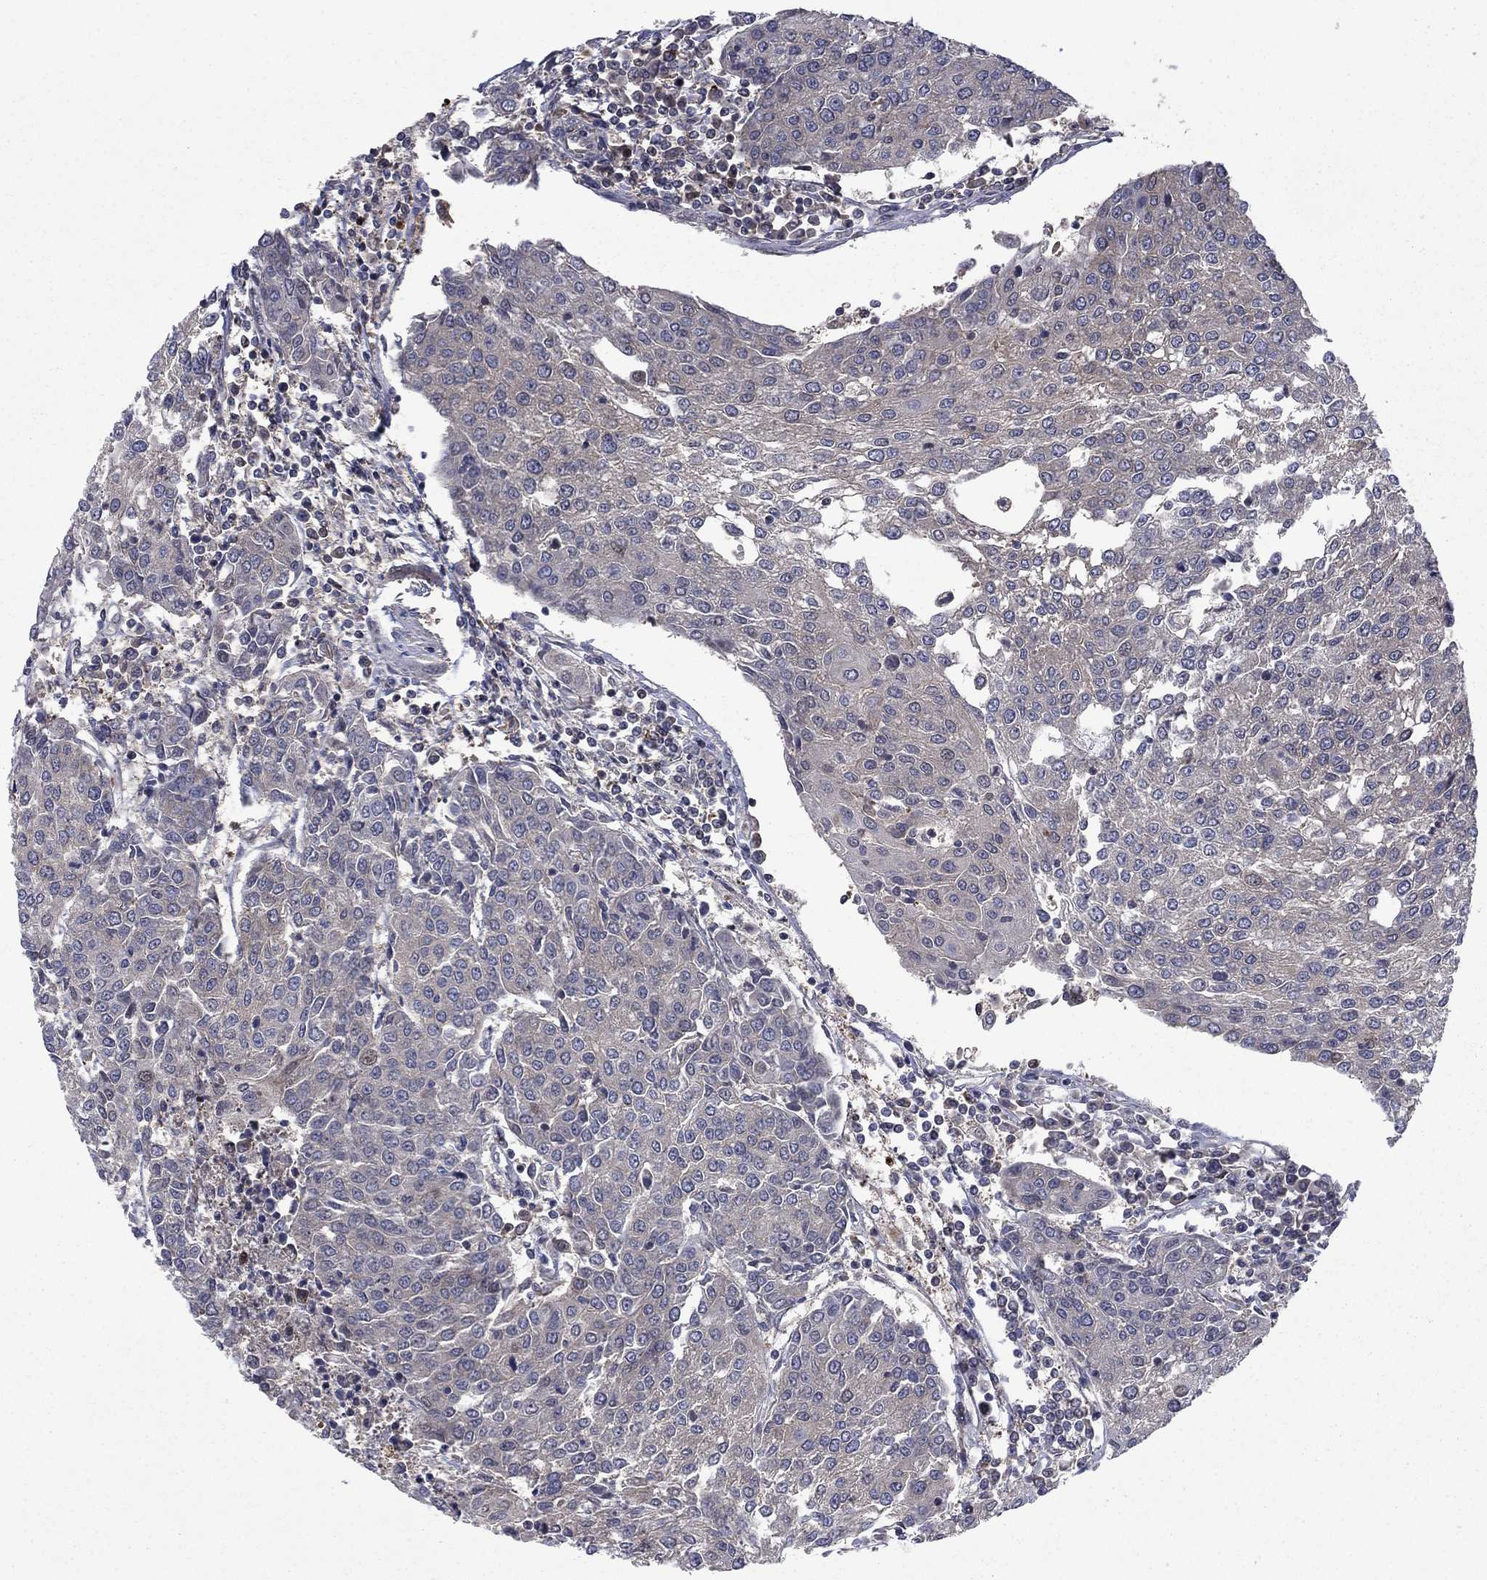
{"staining": {"intensity": "negative", "quantity": "none", "location": "none"}, "tissue": "urothelial cancer", "cell_type": "Tumor cells", "image_type": "cancer", "snomed": [{"axis": "morphology", "description": "Urothelial carcinoma, High grade"}, {"axis": "topography", "description": "Urinary bladder"}], "caption": "Immunohistochemical staining of human high-grade urothelial carcinoma exhibits no significant expression in tumor cells. The staining is performed using DAB (3,3'-diaminobenzidine) brown chromogen with nuclei counter-stained in using hematoxylin.", "gene": "HDAC4", "patient": {"sex": "female", "age": 85}}